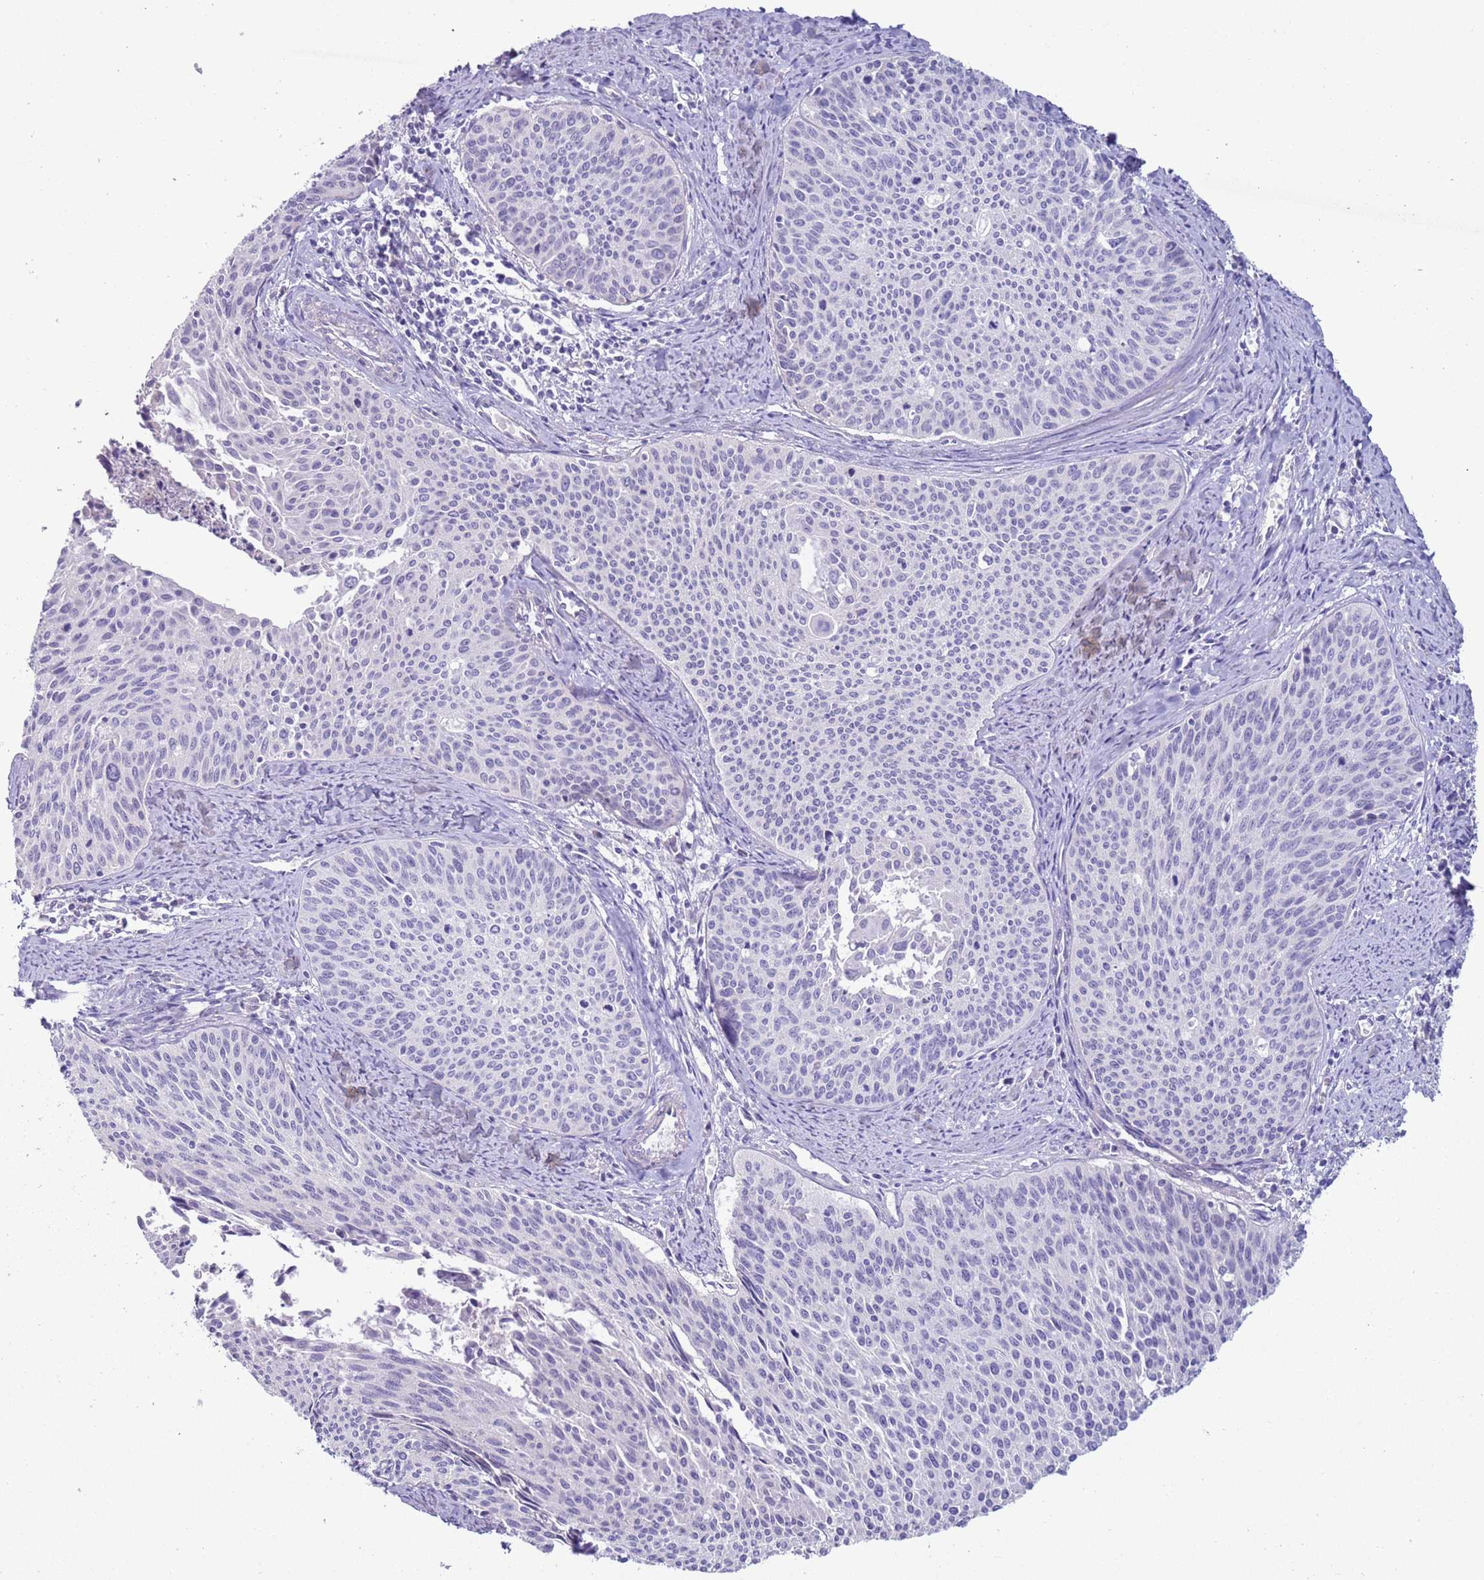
{"staining": {"intensity": "negative", "quantity": "none", "location": "none"}, "tissue": "cervical cancer", "cell_type": "Tumor cells", "image_type": "cancer", "snomed": [{"axis": "morphology", "description": "Squamous cell carcinoma, NOS"}, {"axis": "topography", "description": "Cervix"}], "caption": "This micrograph is of cervical squamous cell carcinoma stained with IHC to label a protein in brown with the nuclei are counter-stained blue. There is no staining in tumor cells.", "gene": "NPAP1", "patient": {"sex": "female", "age": 55}}